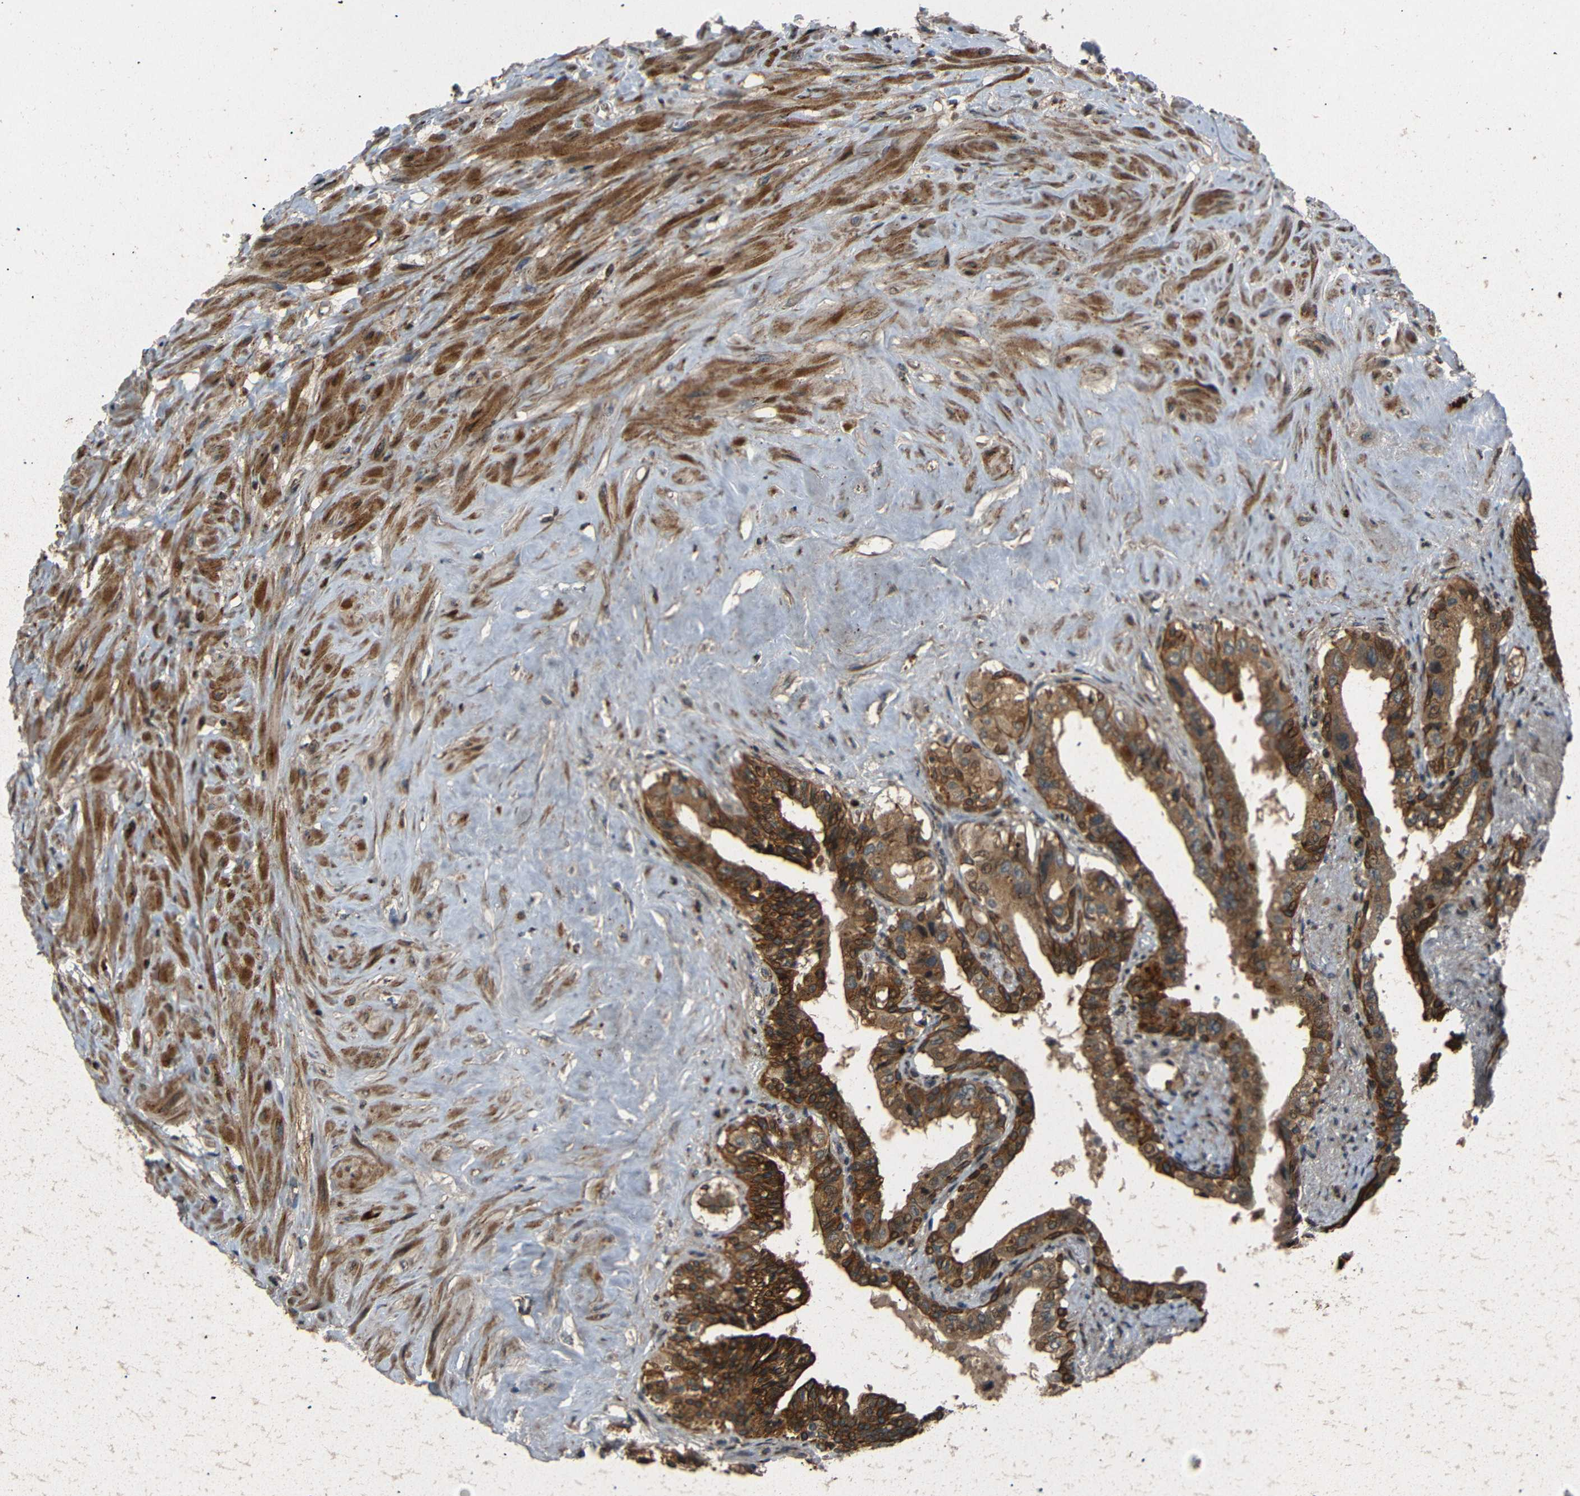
{"staining": {"intensity": "strong", "quantity": ">75%", "location": "cytoplasmic/membranous"}, "tissue": "seminal vesicle", "cell_type": "Glandular cells", "image_type": "normal", "snomed": [{"axis": "morphology", "description": "Normal tissue, NOS"}, {"axis": "topography", "description": "Seminal veicle"}], "caption": "Protein analysis of unremarkable seminal vesicle reveals strong cytoplasmic/membranous positivity in approximately >75% of glandular cells. The protein of interest is shown in brown color, while the nuclei are stained blue.", "gene": "AKAP9", "patient": {"sex": "male", "age": 63}}